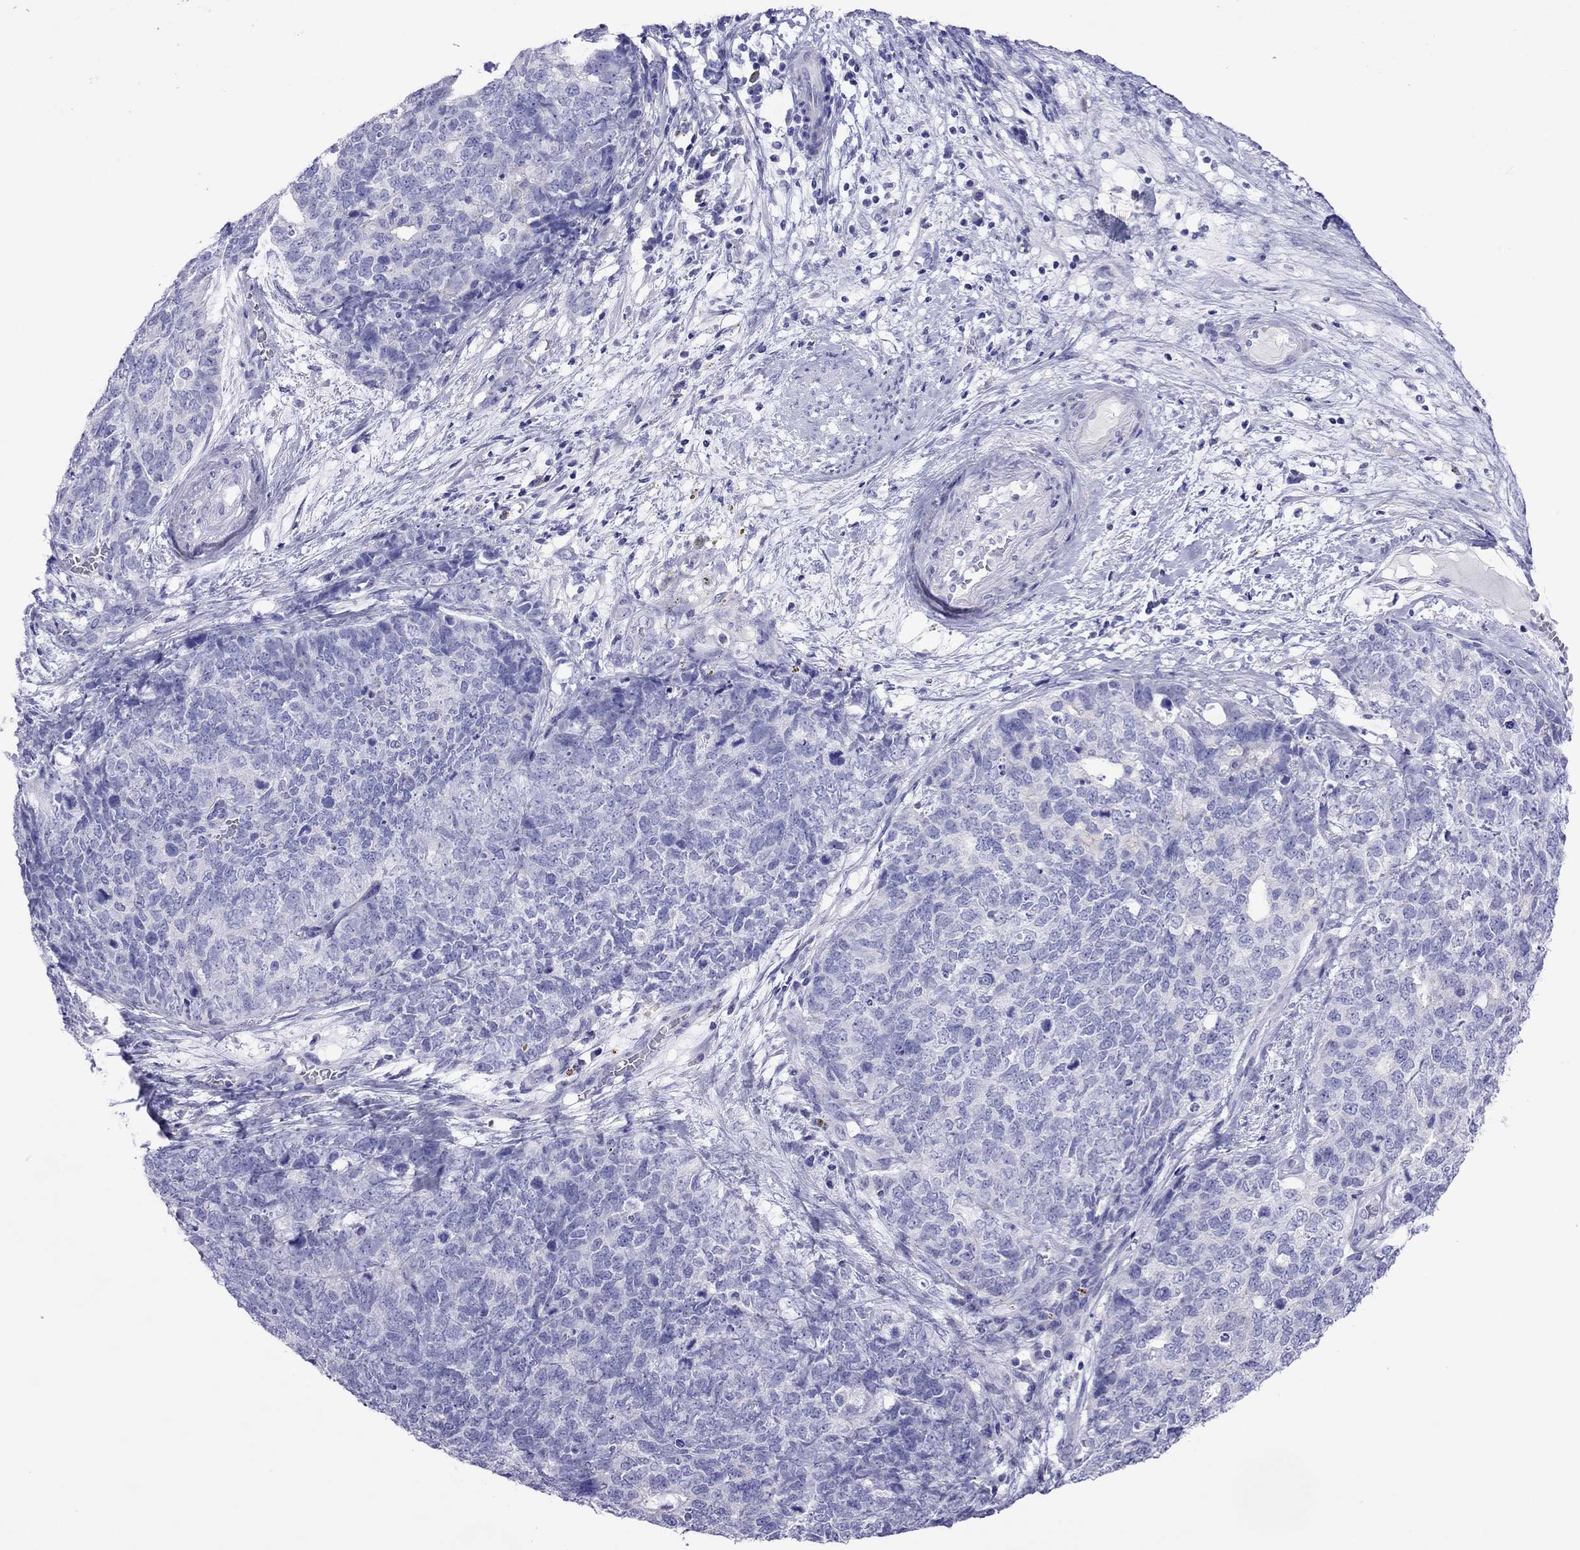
{"staining": {"intensity": "negative", "quantity": "none", "location": "none"}, "tissue": "cervical cancer", "cell_type": "Tumor cells", "image_type": "cancer", "snomed": [{"axis": "morphology", "description": "Squamous cell carcinoma, NOS"}, {"axis": "topography", "description": "Cervix"}], "caption": "Immunohistochemical staining of cervical cancer displays no significant positivity in tumor cells. (DAB (3,3'-diaminobenzidine) immunohistochemistry with hematoxylin counter stain).", "gene": "PCDHA6", "patient": {"sex": "female", "age": 63}}